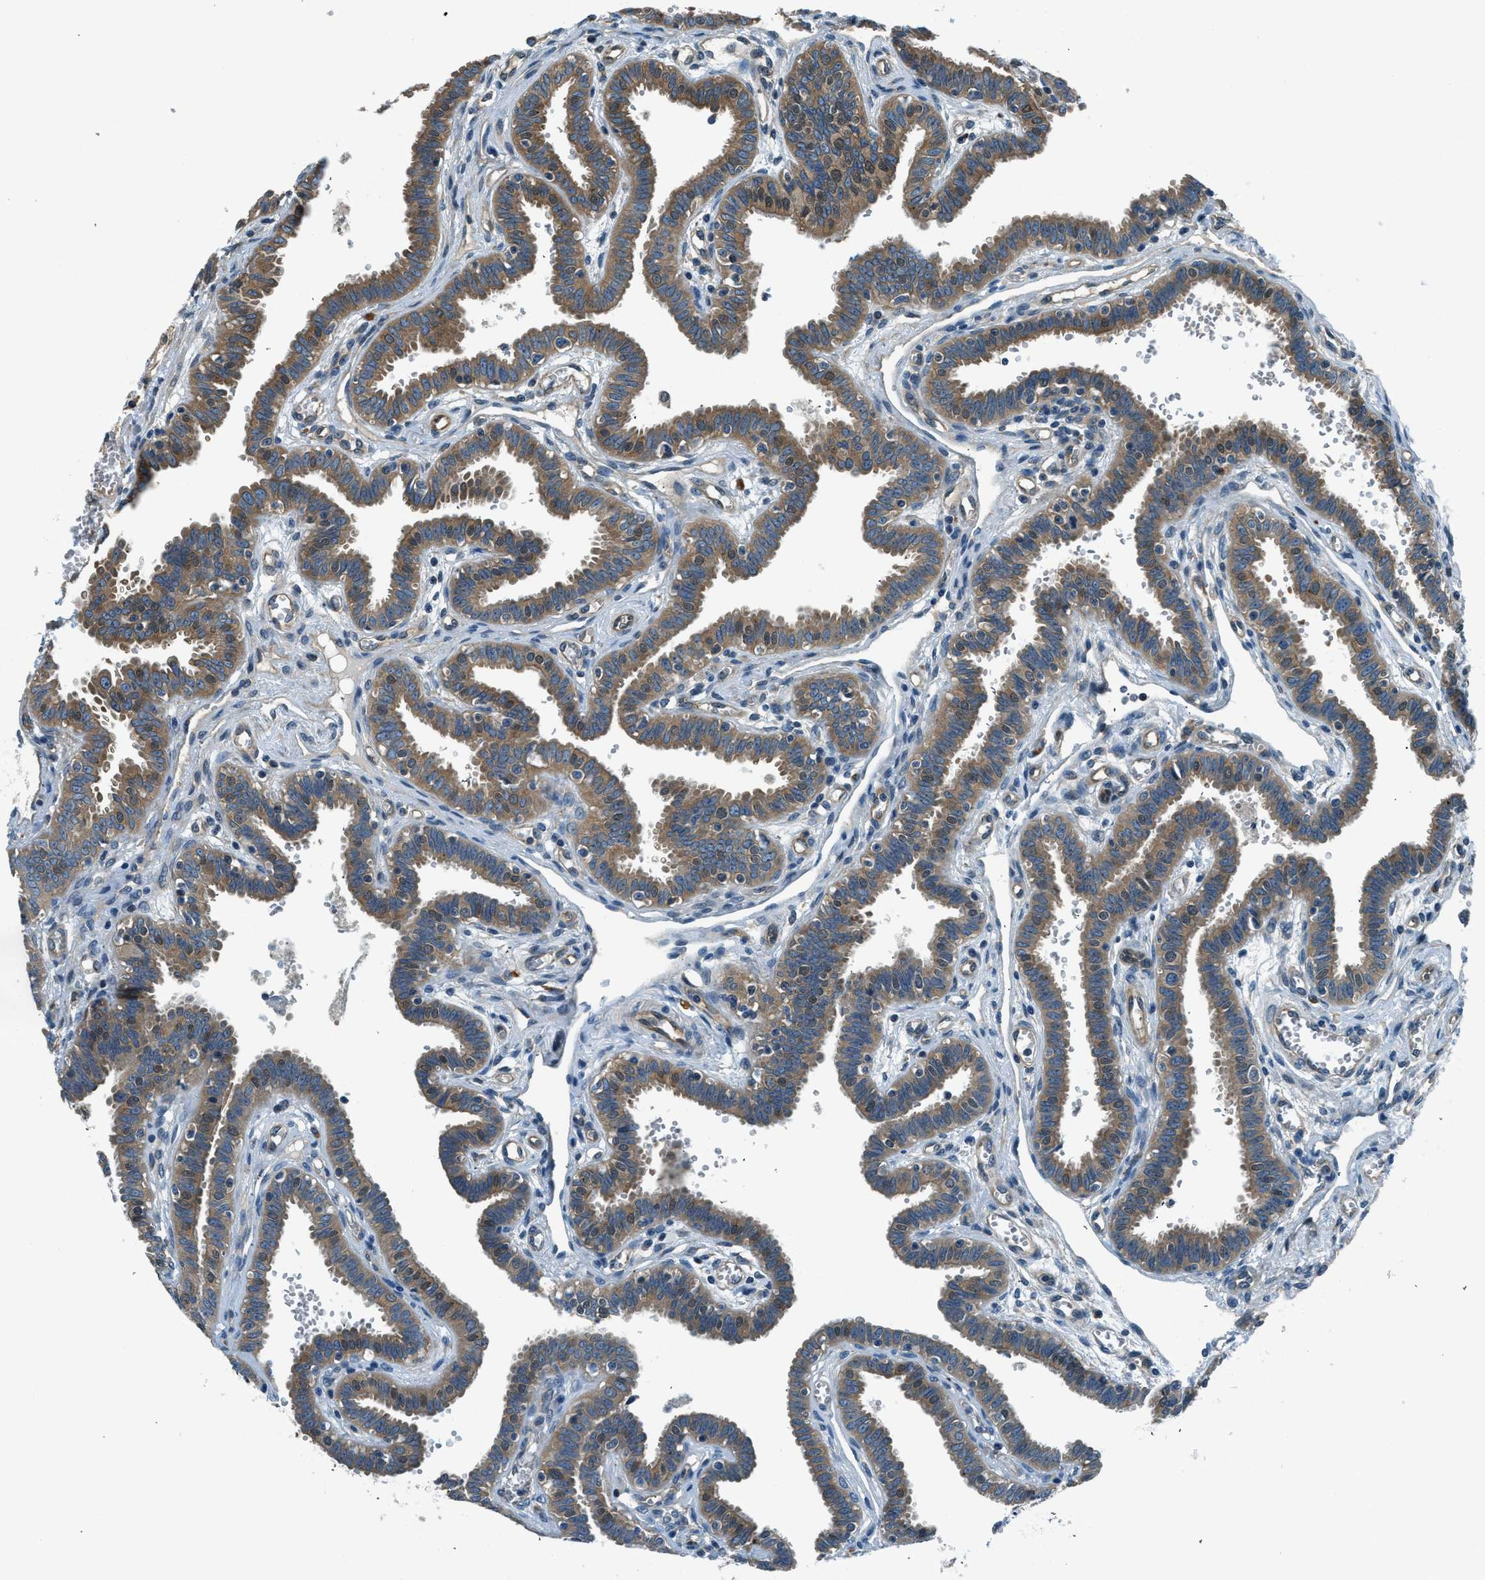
{"staining": {"intensity": "moderate", "quantity": ">75%", "location": "cytoplasmic/membranous,nuclear"}, "tissue": "fallopian tube", "cell_type": "Glandular cells", "image_type": "normal", "snomed": [{"axis": "morphology", "description": "Normal tissue, NOS"}, {"axis": "topography", "description": "Fallopian tube"}], "caption": "Fallopian tube stained for a protein shows moderate cytoplasmic/membranous,nuclear positivity in glandular cells. Nuclei are stained in blue.", "gene": "SLC19A2", "patient": {"sex": "female", "age": 32}}